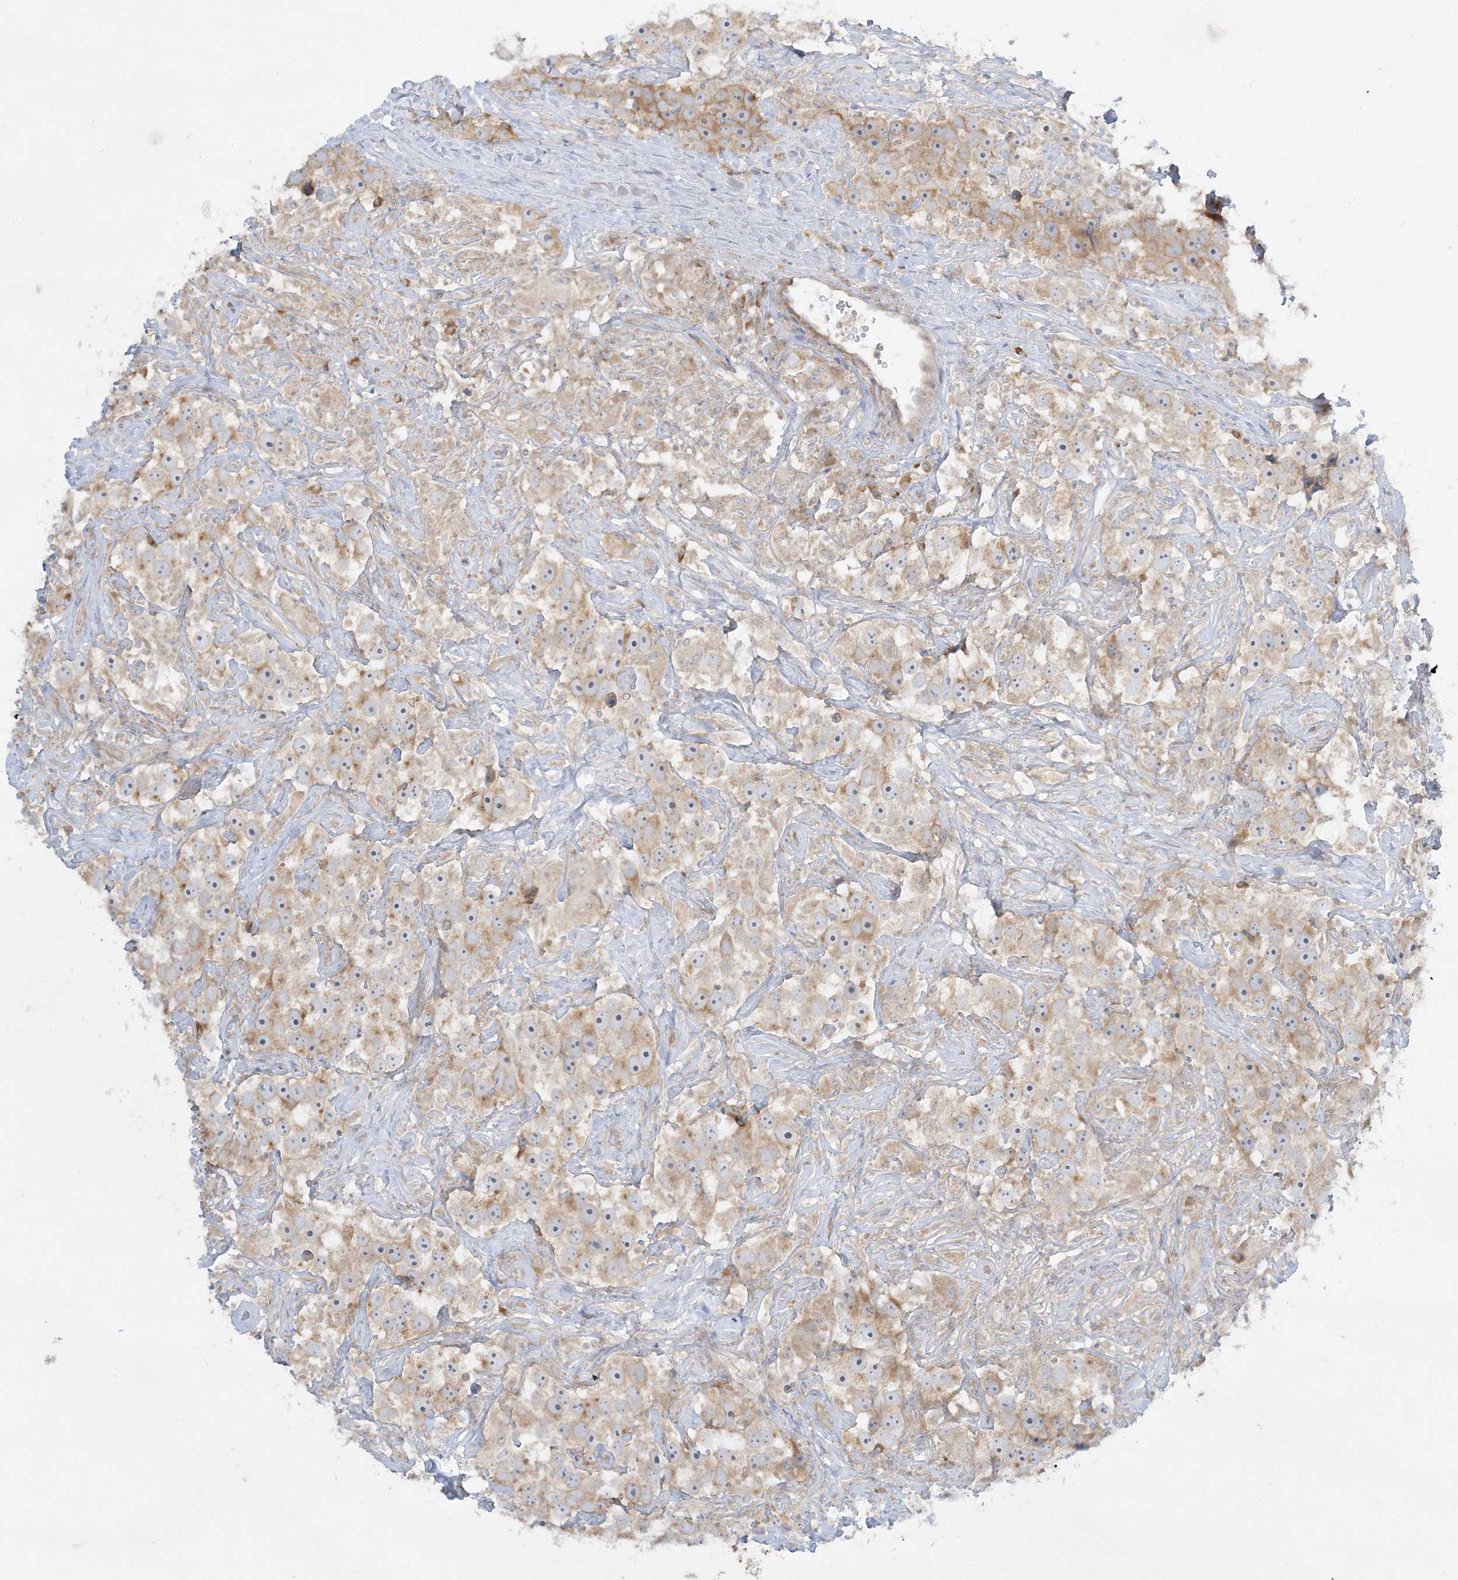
{"staining": {"intensity": "moderate", "quantity": "25%-75%", "location": "cytoplasmic/membranous"}, "tissue": "testis cancer", "cell_type": "Tumor cells", "image_type": "cancer", "snomed": [{"axis": "morphology", "description": "Seminoma, NOS"}, {"axis": "topography", "description": "Testis"}], "caption": "Moderate cytoplasmic/membranous staining is identified in approximately 25%-75% of tumor cells in testis cancer (seminoma).", "gene": "RPP40", "patient": {"sex": "male", "age": 49}}